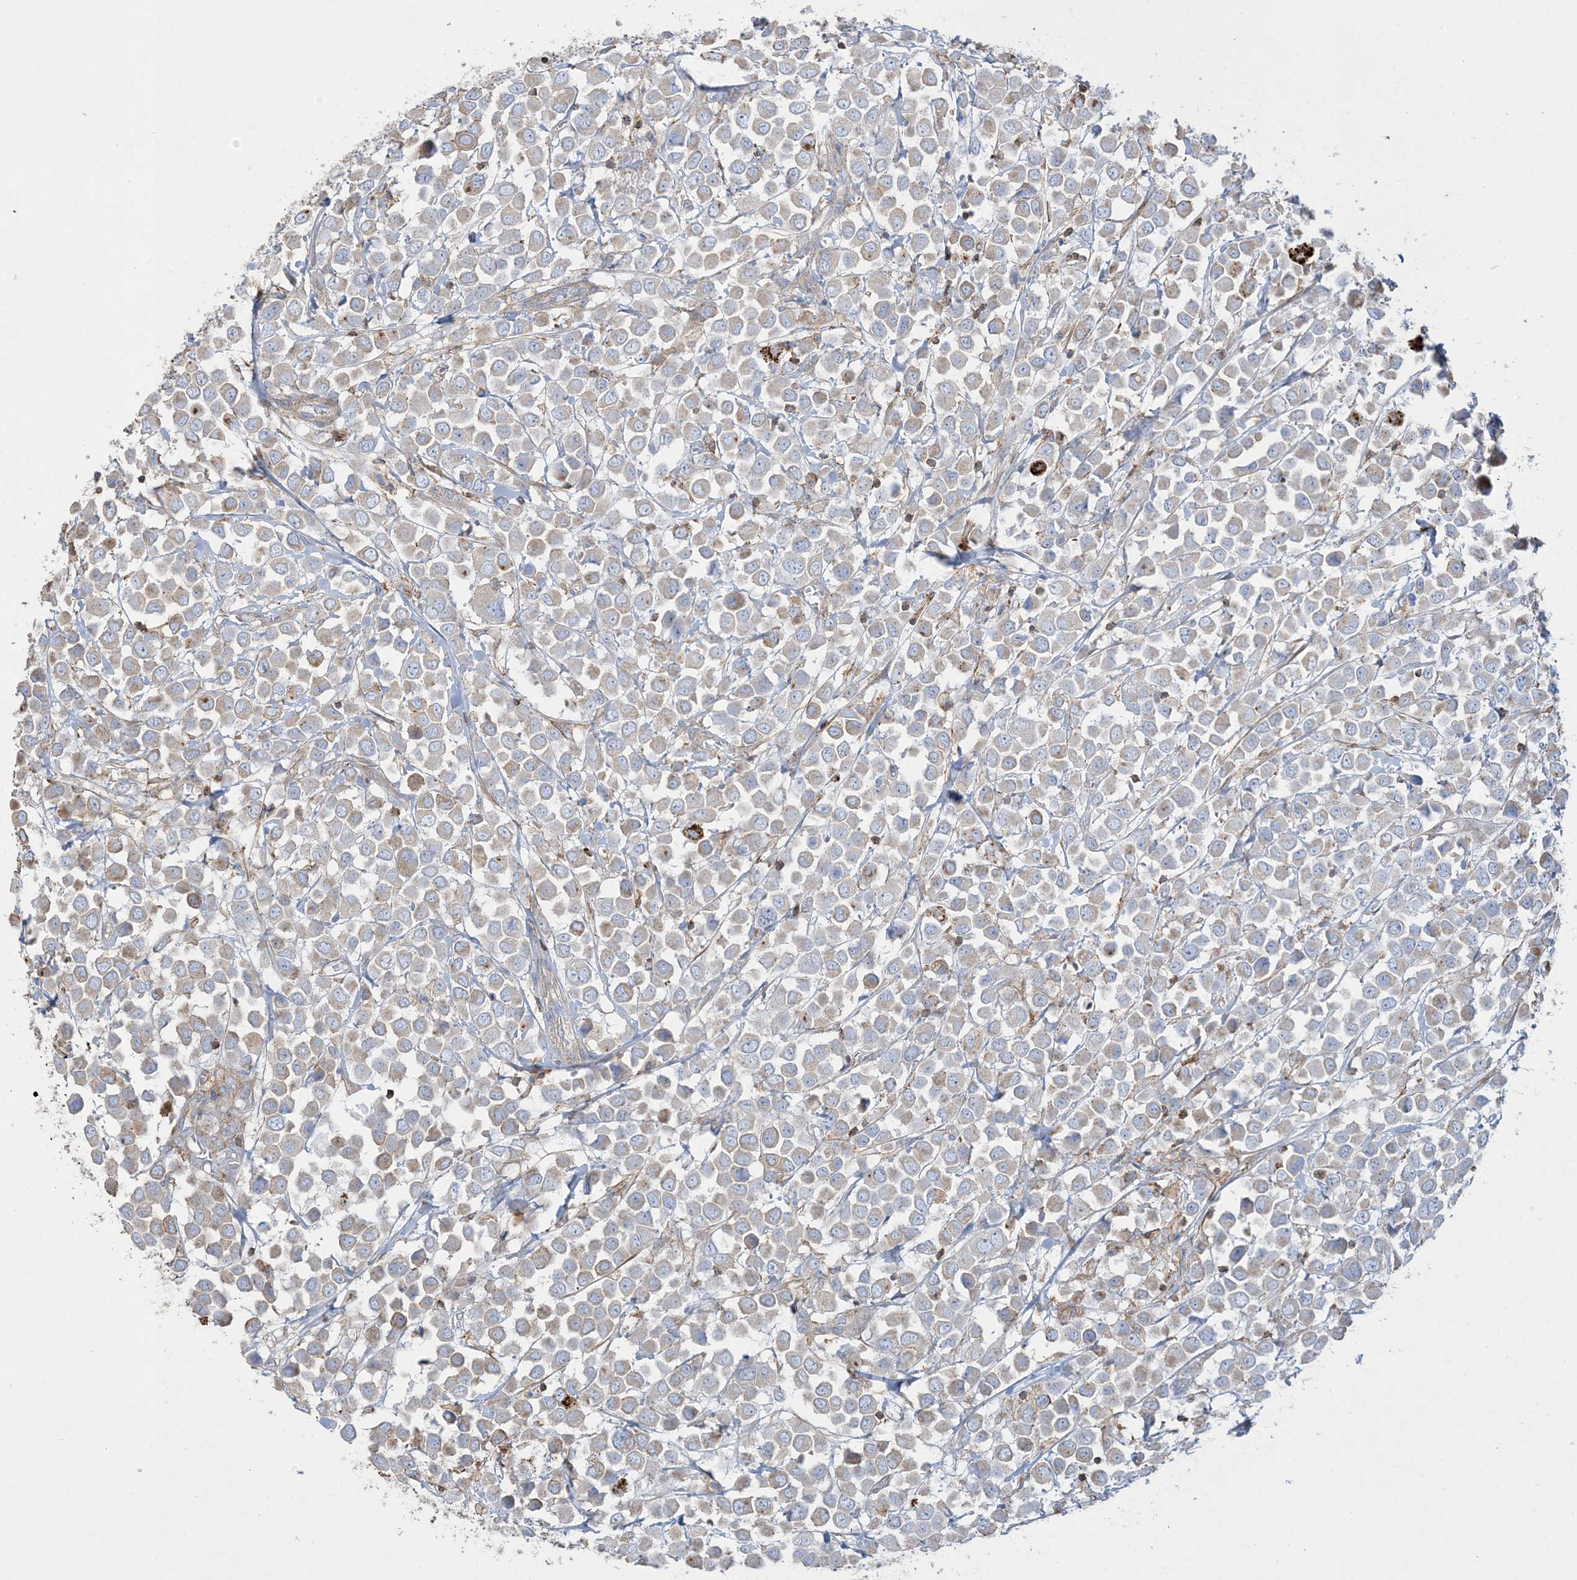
{"staining": {"intensity": "weak", "quantity": "<25%", "location": "cytoplasmic/membranous"}, "tissue": "breast cancer", "cell_type": "Tumor cells", "image_type": "cancer", "snomed": [{"axis": "morphology", "description": "Duct carcinoma"}, {"axis": "topography", "description": "Breast"}], "caption": "This is an immunohistochemistry photomicrograph of human breast invasive ductal carcinoma. There is no staining in tumor cells.", "gene": "GTF3C2", "patient": {"sex": "female", "age": 61}}